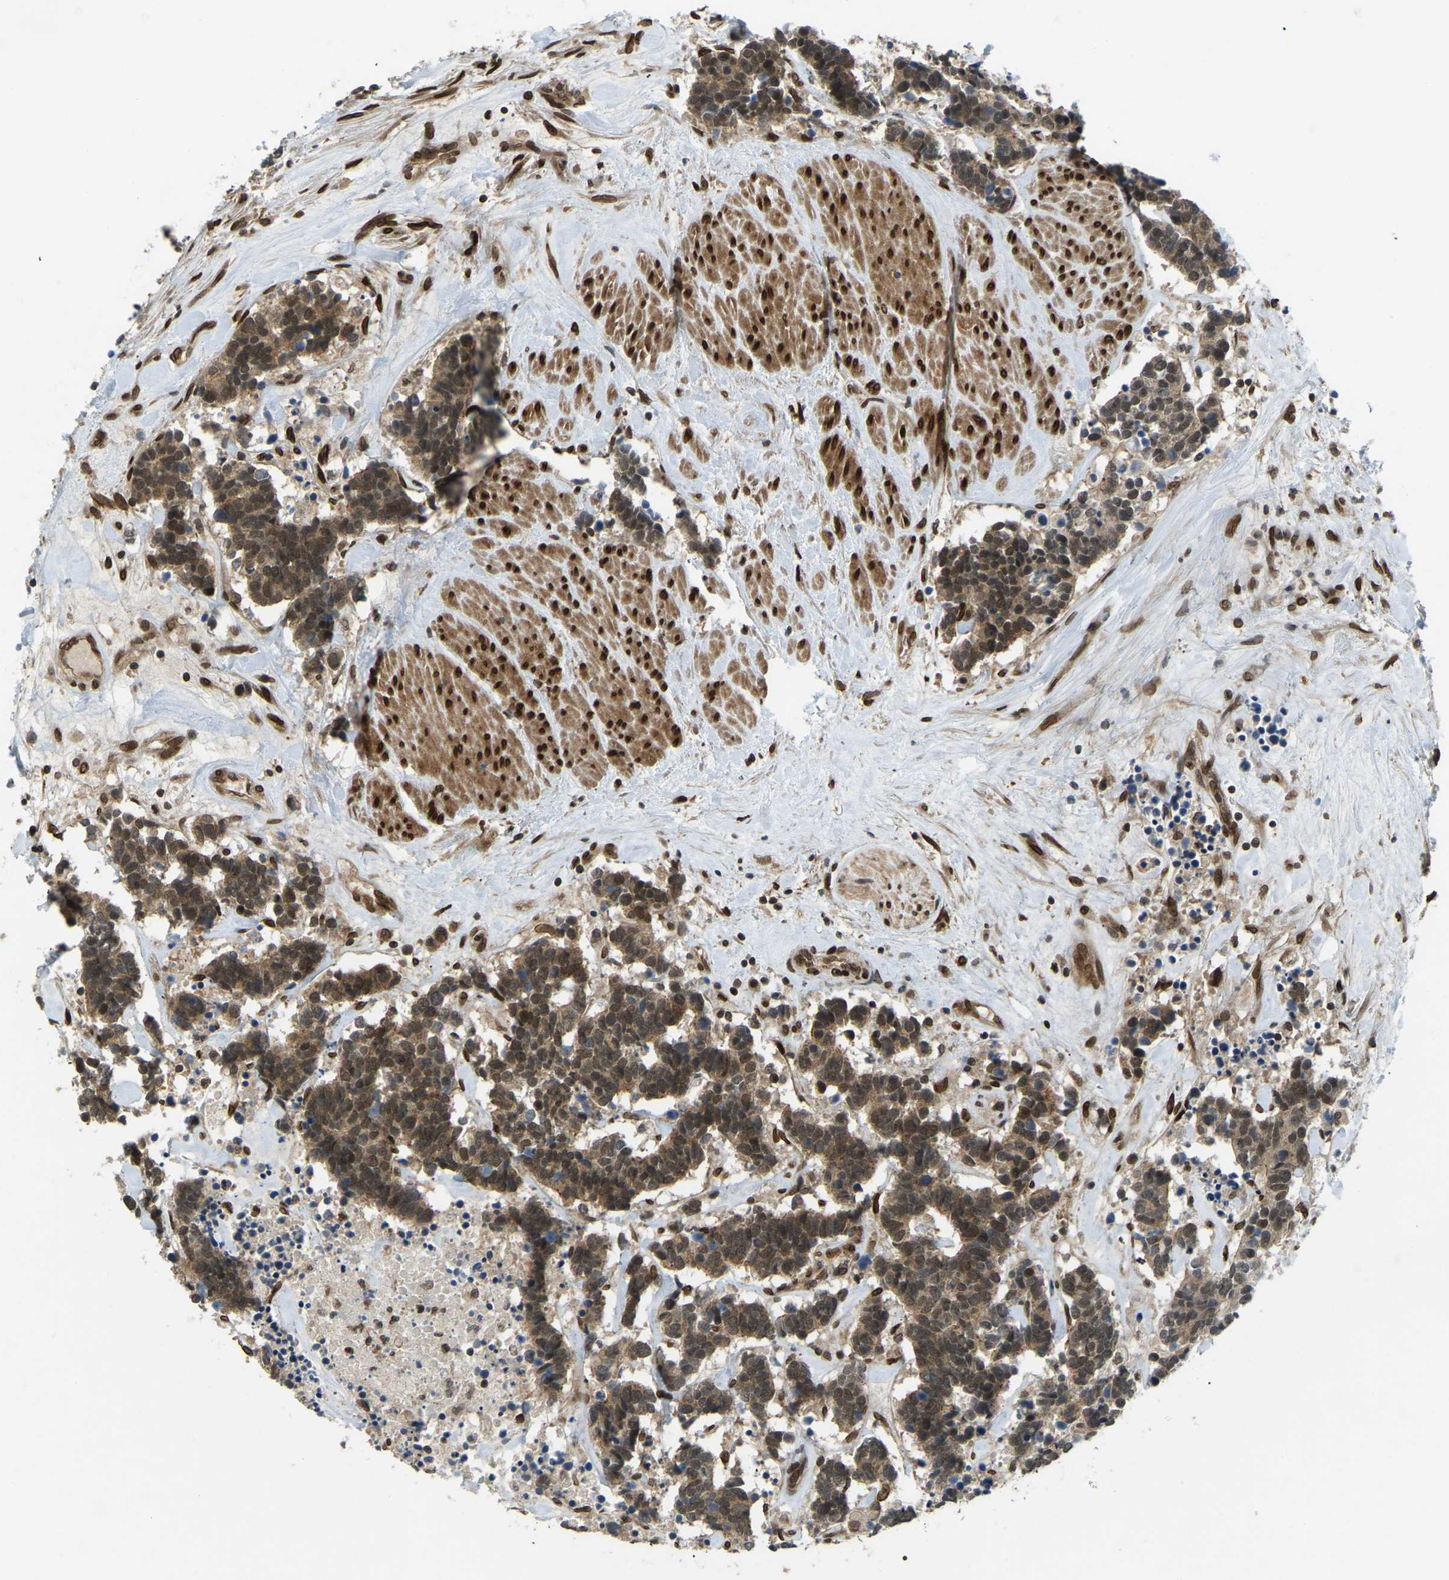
{"staining": {"intensity": "moderate", "quantity": ">75%", "location": "cytoplasmic/membranous,nuclear"}, "tissue": "carcinoid", "cell_type": "Tumor cells", "image_type": "cancer", "snomed": [{"axis": "morphology", "description": "Carcinoma, NOS"}, {"axis": "morphology", "description": "Carcinoid, malignant, NOS"}, {"axis": "topography", "description": "Urinary bladder"}], "caption": "Immunohistochemistry (IHC) histopathology image of carcinoid (malignant) stained for a protein (brown), which exhibits medium levels of moderate cytoplasmic/membranous and nuclear staining in approximately >75% of tumor cells.", "gene": "SYNE1", "patient": {"sex": "male", "age": 57}}